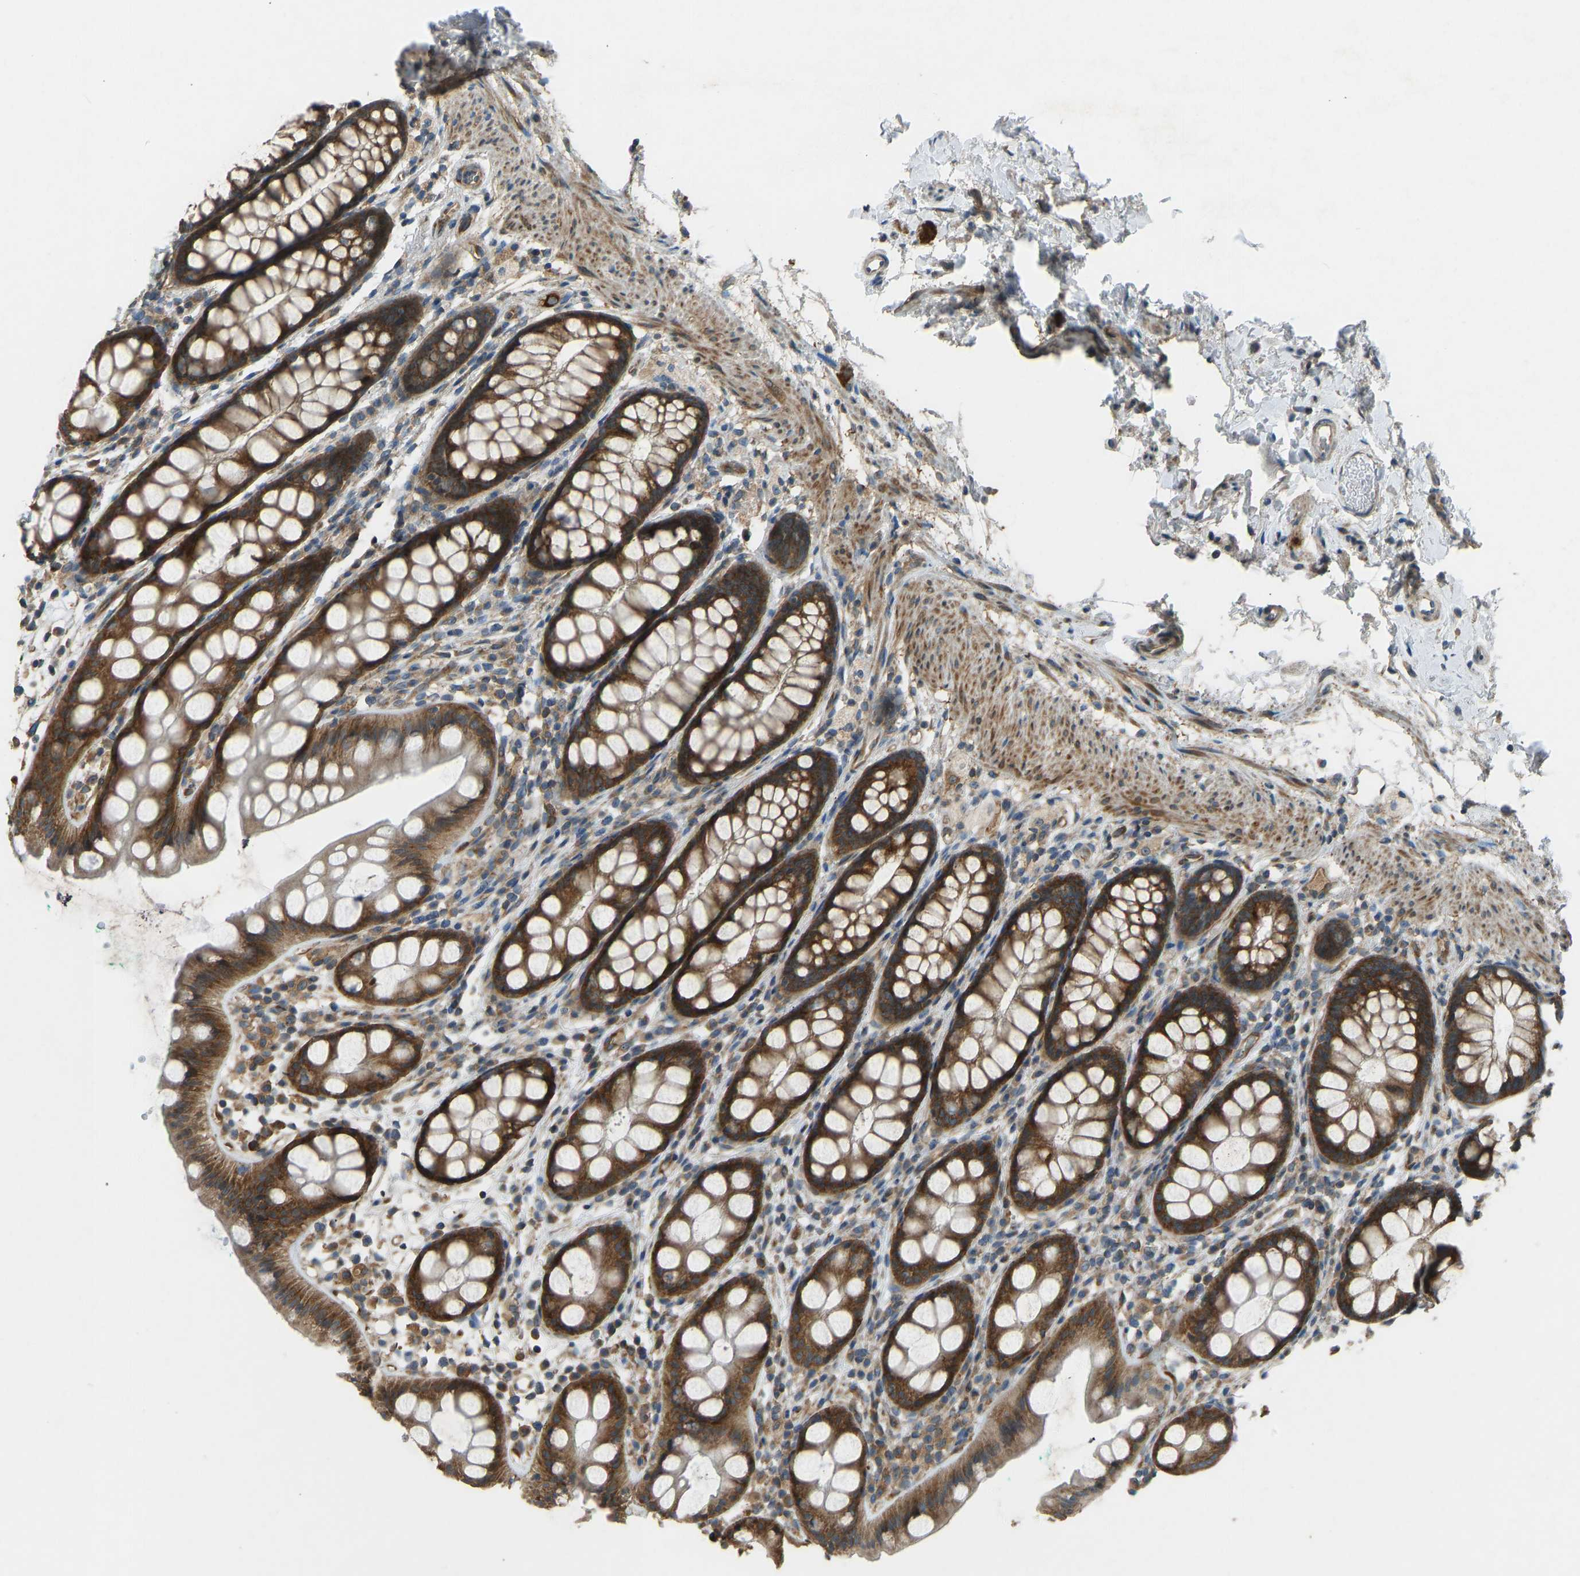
{"staining": {"intensity": "strong", "quantity": ">75%", "location": "cytoplasmic/membranous"}, "tissue": "rectum", "cell_type": "Glandular cells", "image_type": "normal", "snomed": [{"axis": "morphology", "description": "Normal tissue, NOS"}, {"axis": "topography", "description": "Rectum"}], "caption": "Immunohistochemistry (IHC) histopathology image of unremarkable rectum stained for a protein (brown), which reveals high levels of strong cytoplasmic/membranous expression in about >75% of glandular cells.", "gene": "STAU2", "patient": {"sex": "female", "age": 65}}